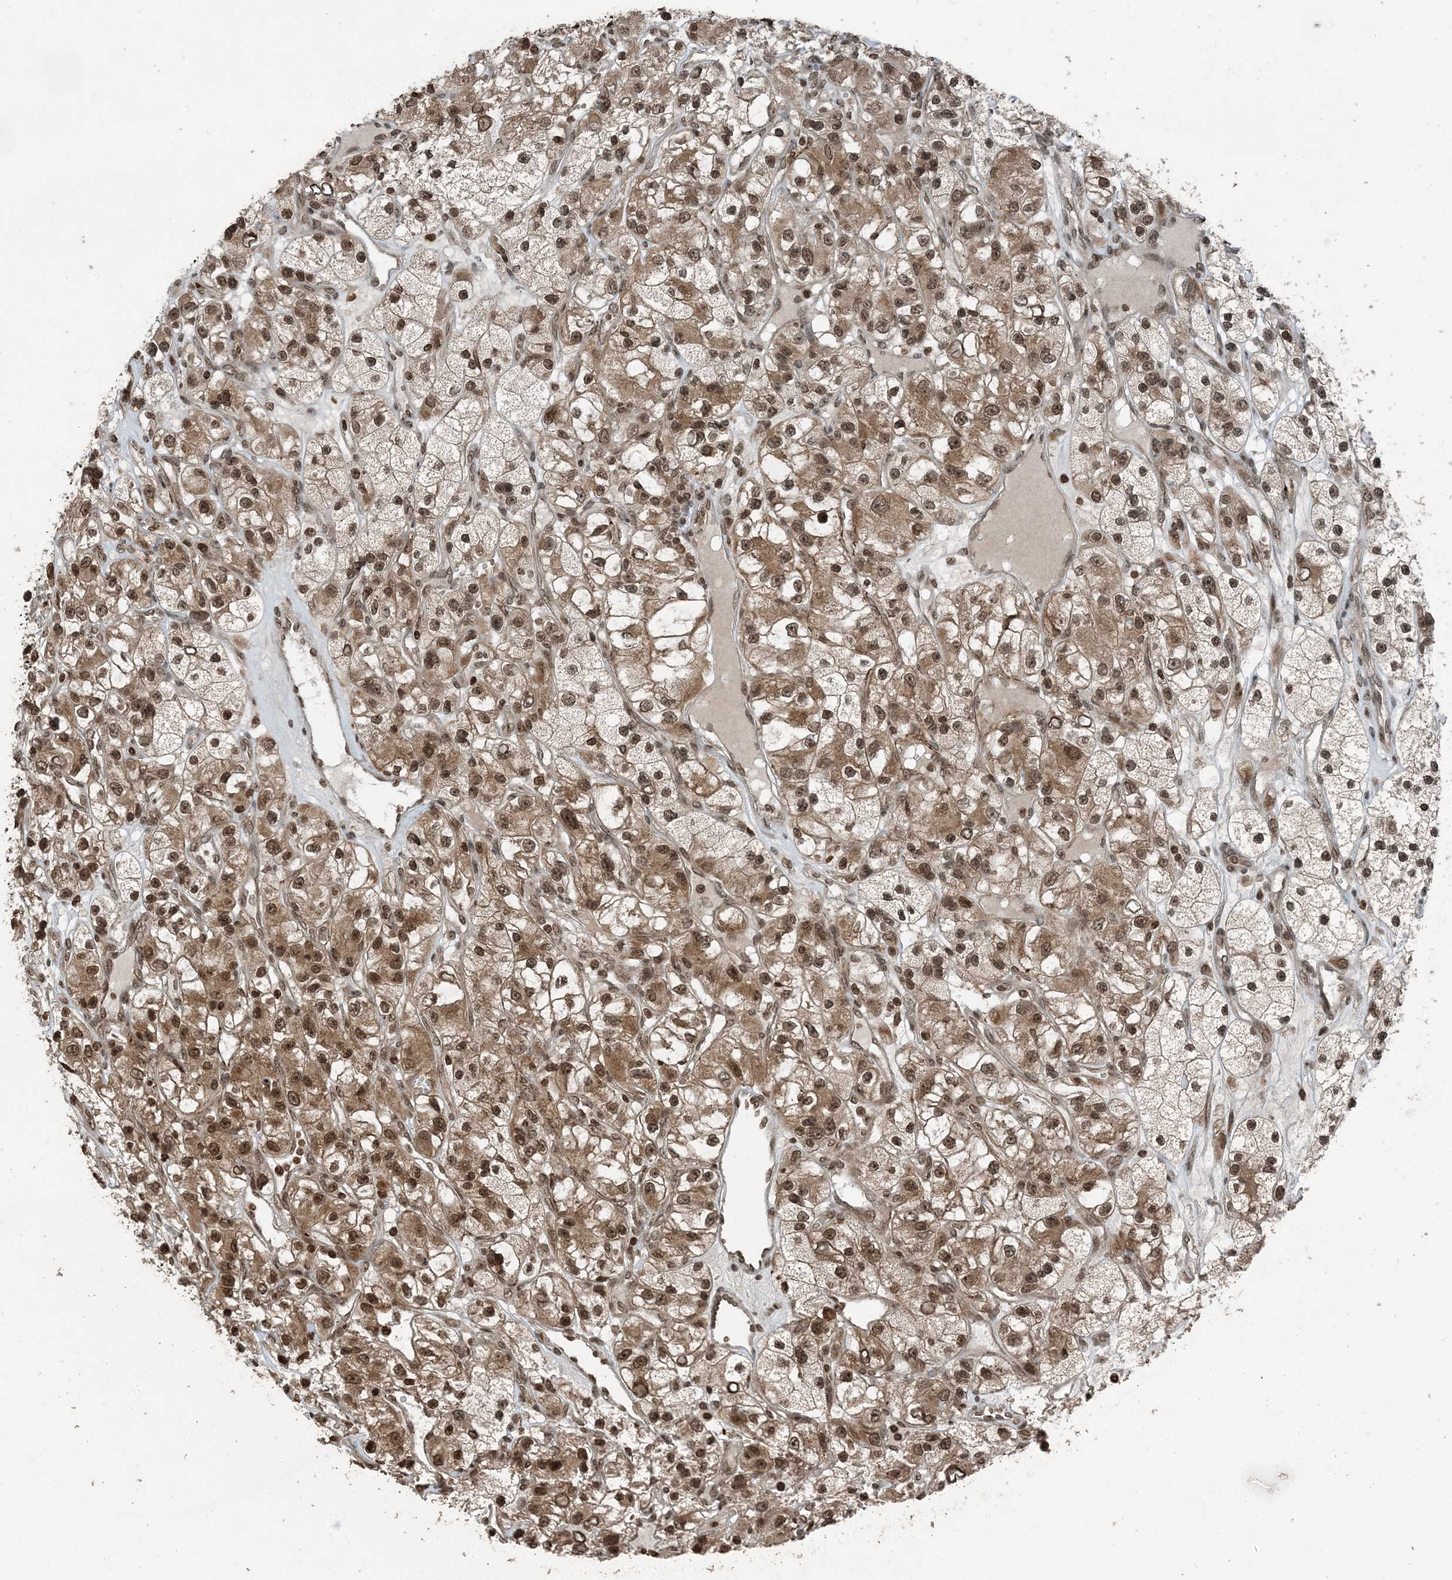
{"staining": {"intensity": "moderate", "quantity": ">75%", "location": "cytoplasmic/membranous,nuclear"}, "tissue": "renal cancer", "cell_type": "Tumor cells", "image_type": "cancer", "snomed": [{"axis": "morphology", "description": "Adenocarcinoma, NOS"}, {"axis": "topography", "description": "Kidney"}], "caption": "Renal adenocarcinoma was stained to show a protein in brown. There is medium levels of moderate cytoplasmic/membranous and nuclear expression in about >75% of tumor cells. The staining was performed using DAB, with brown indicating positive protein expression. Nuclei are stained blue with hematoxylin.", "gene": "ZFAND2B", "patient": {"sex": "female", "age": 57}}